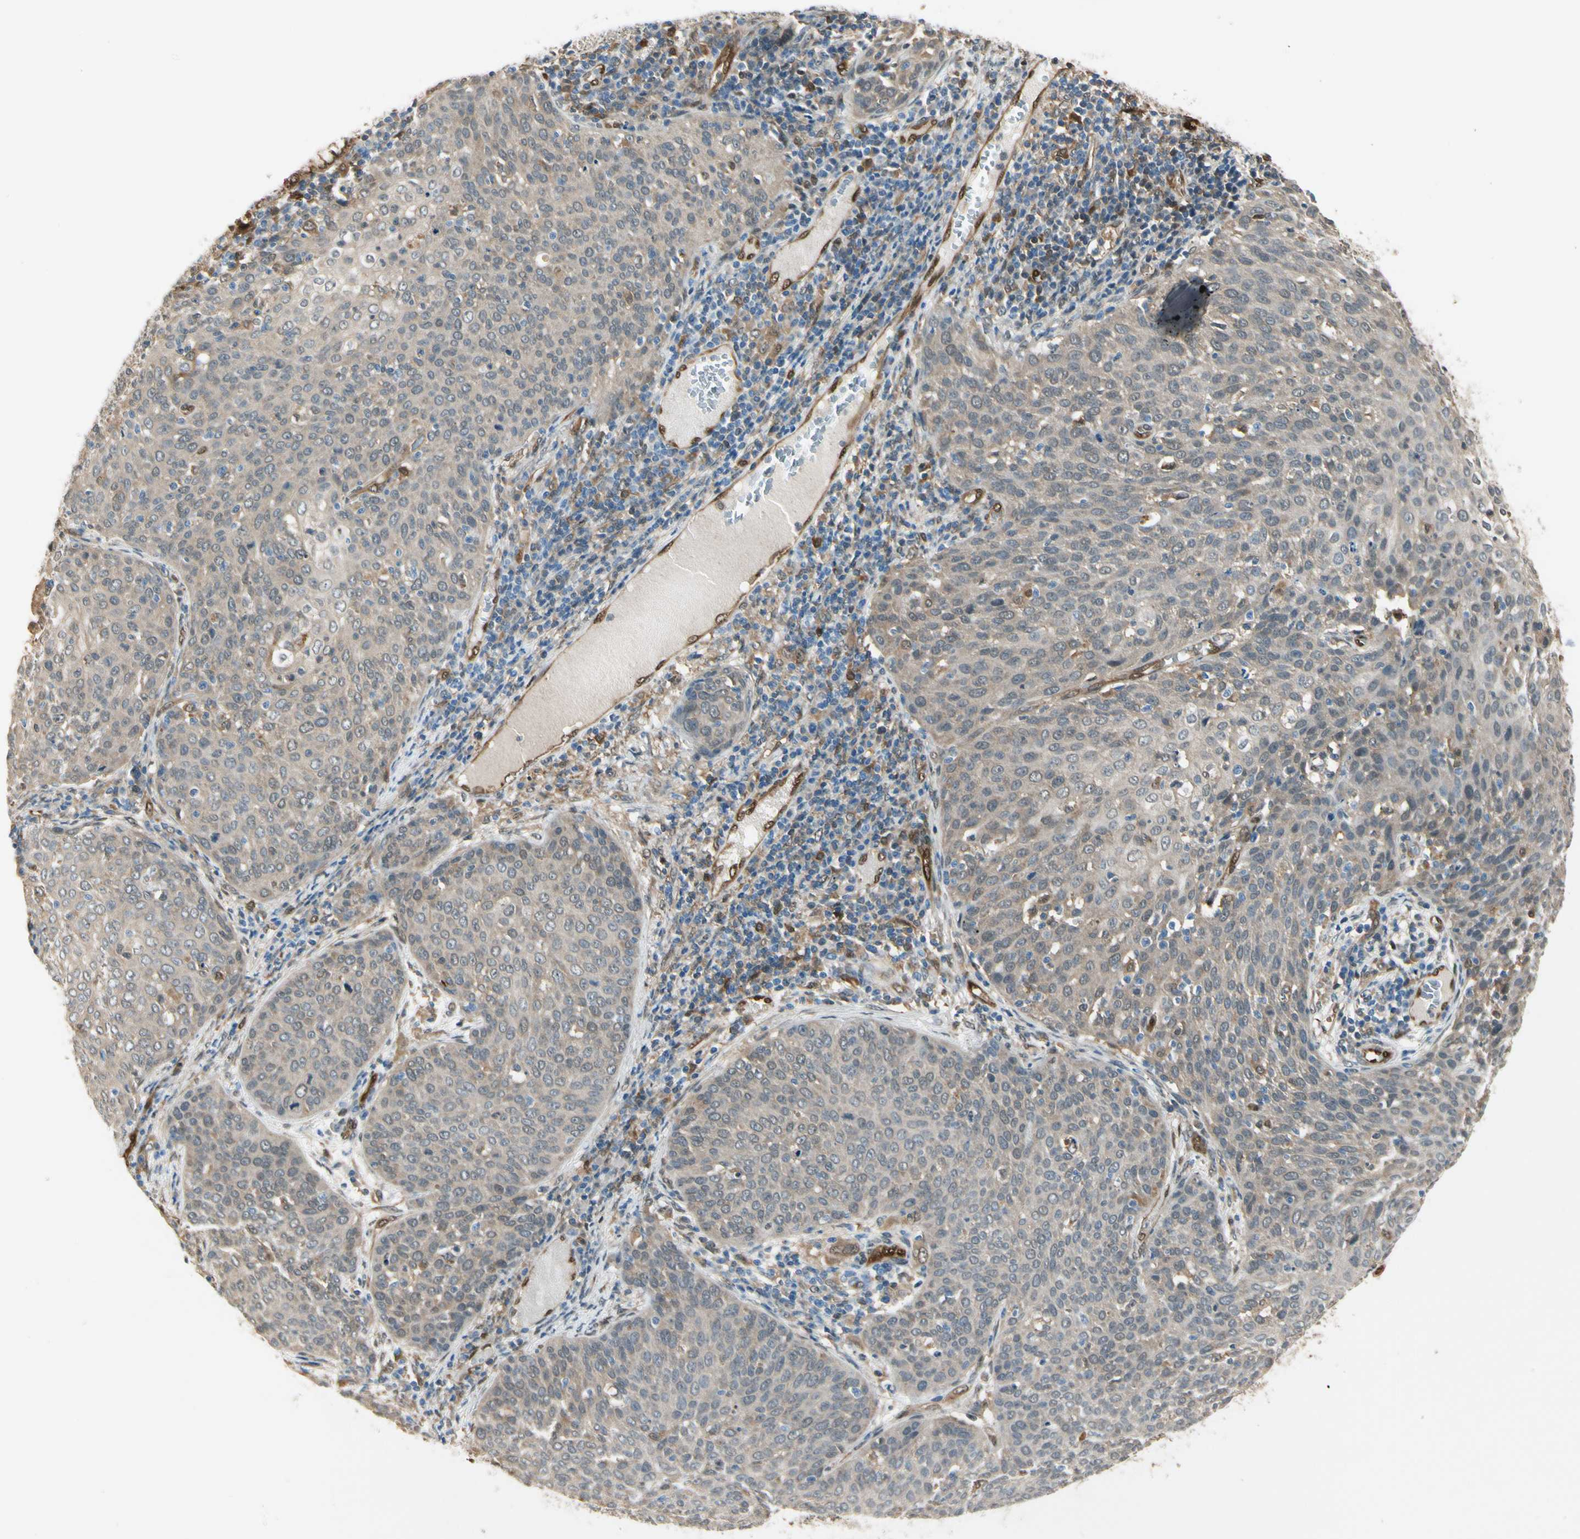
{"staining": {"intensity": "weak", "quantity": ">75%", "location": "cytoplasmic/membranous"}, "tissue": "cervical cancer", "cell_type": "Tumor cells", "image_type": "cancer", "snomed": [{"axis": "morphology", "description": "Squamous cell carcinoma, NOS"}, {"axis": "topography", "description": "Cervix"}], "caption": "Weak cytoplasmic/membranous protein staining is appreciated in approximately >75% of tumor cells in cervical cancer (squamous cell carcinoma). The staining was performed using DAB (3,3'-diaminobenzidine) to visualize the protein expression in brown, while the nuclei were stained in blue with hematoxylin (Magnification: 20x).", "gene": "SERPINB6", "patient": {"sex": "female", "age": 38}}